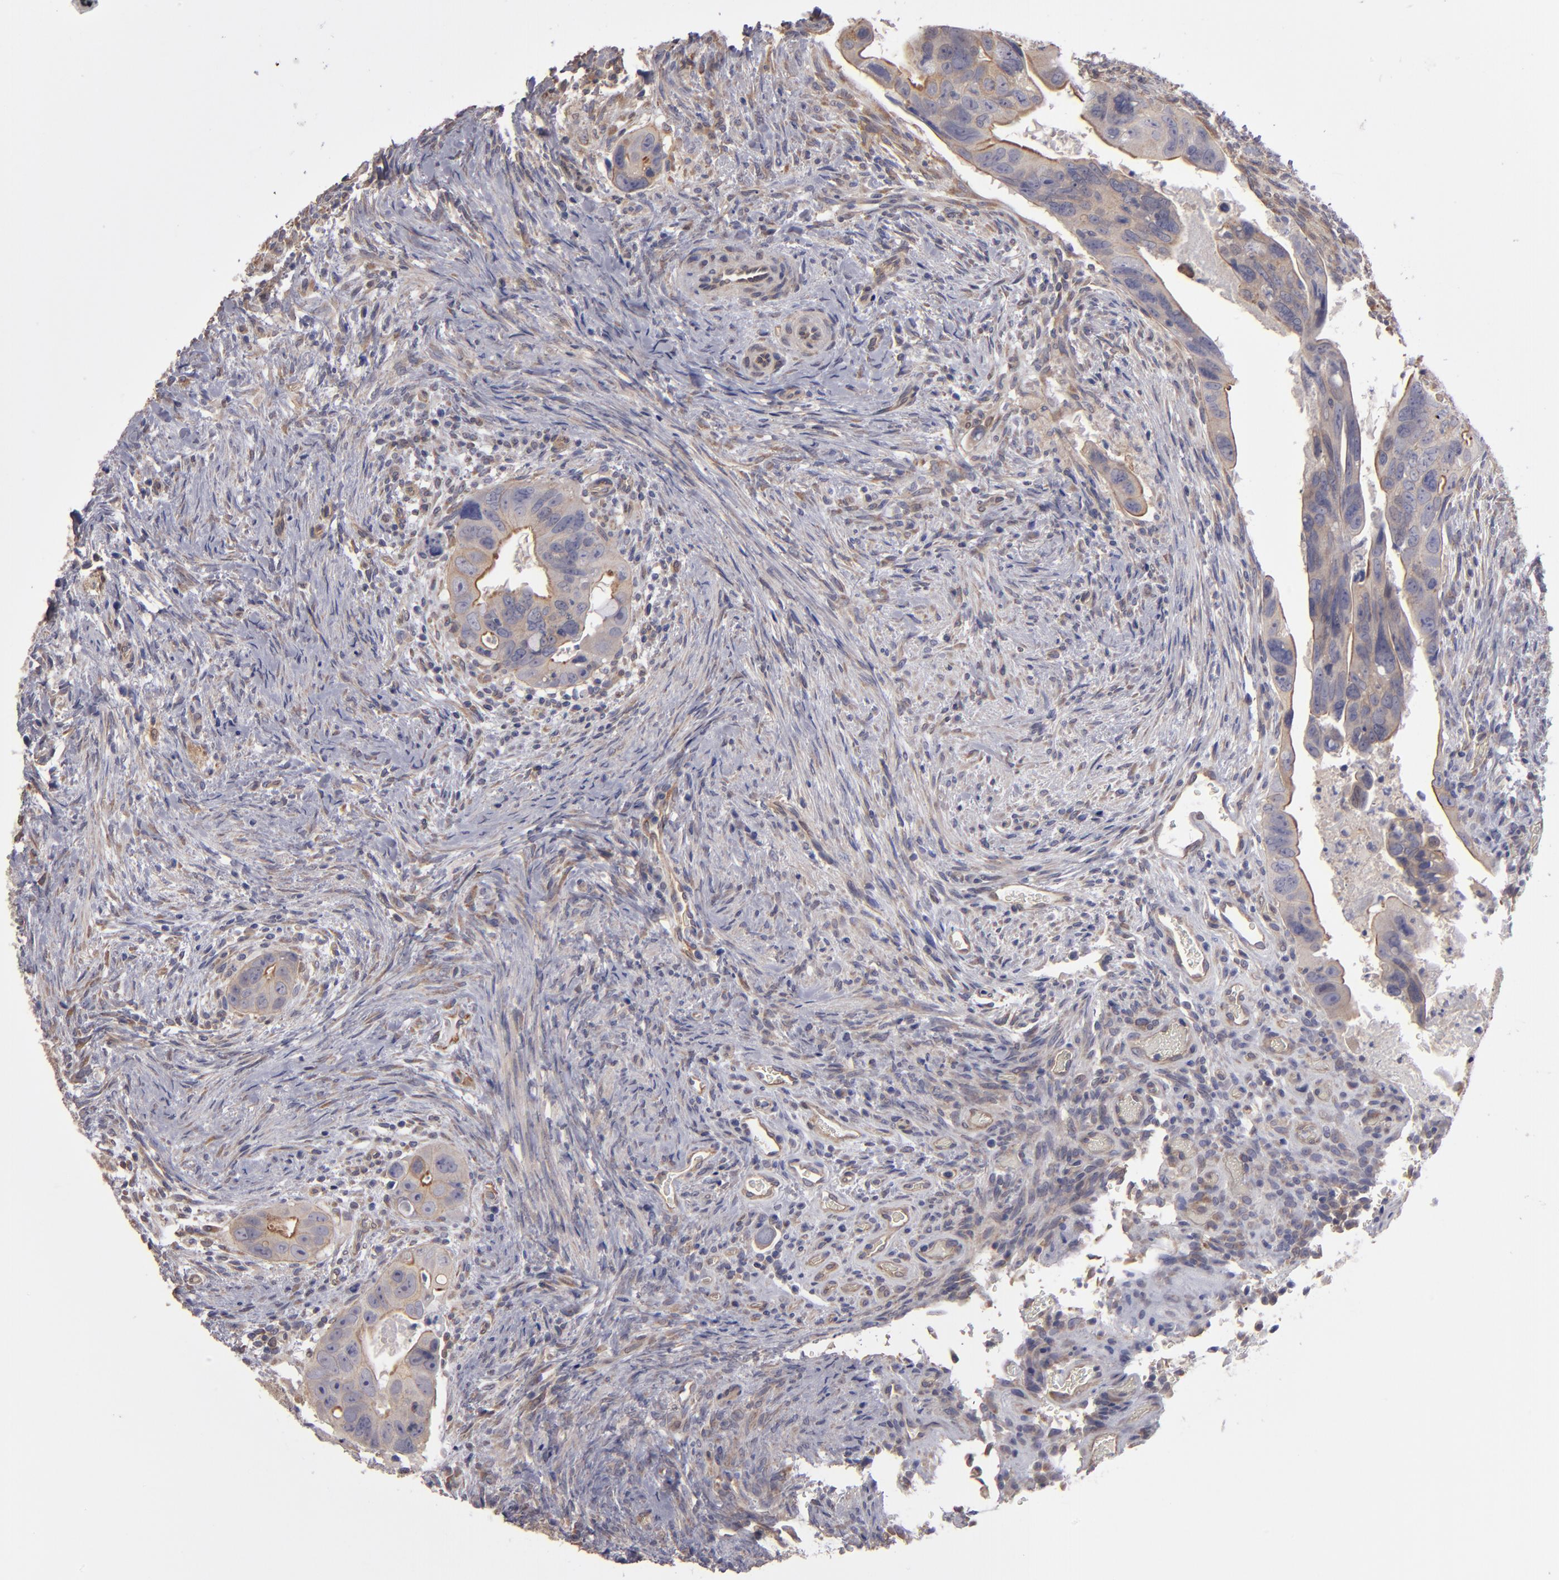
{"staining": {"intensity": "weak", "quantity": ">75%", "location": "cytoplasmic/membranous"}, "tissue": "colorectal cancer", "cell_type": "Tumor cells", "image_type": "cancer", "snomed": [{"axis": "morphology", "description": "Adenocarcinoma, NOS"}, {"axis": "topography", "description": "Rectum"}], "caption": "Protein staining of colorectal cancer tissue reveals weak cytoplasmic/membranous expression in approximately >75% of tumor cells.", "gene": "NDRG2", "patient": {"sex": "male", "age": 53}}